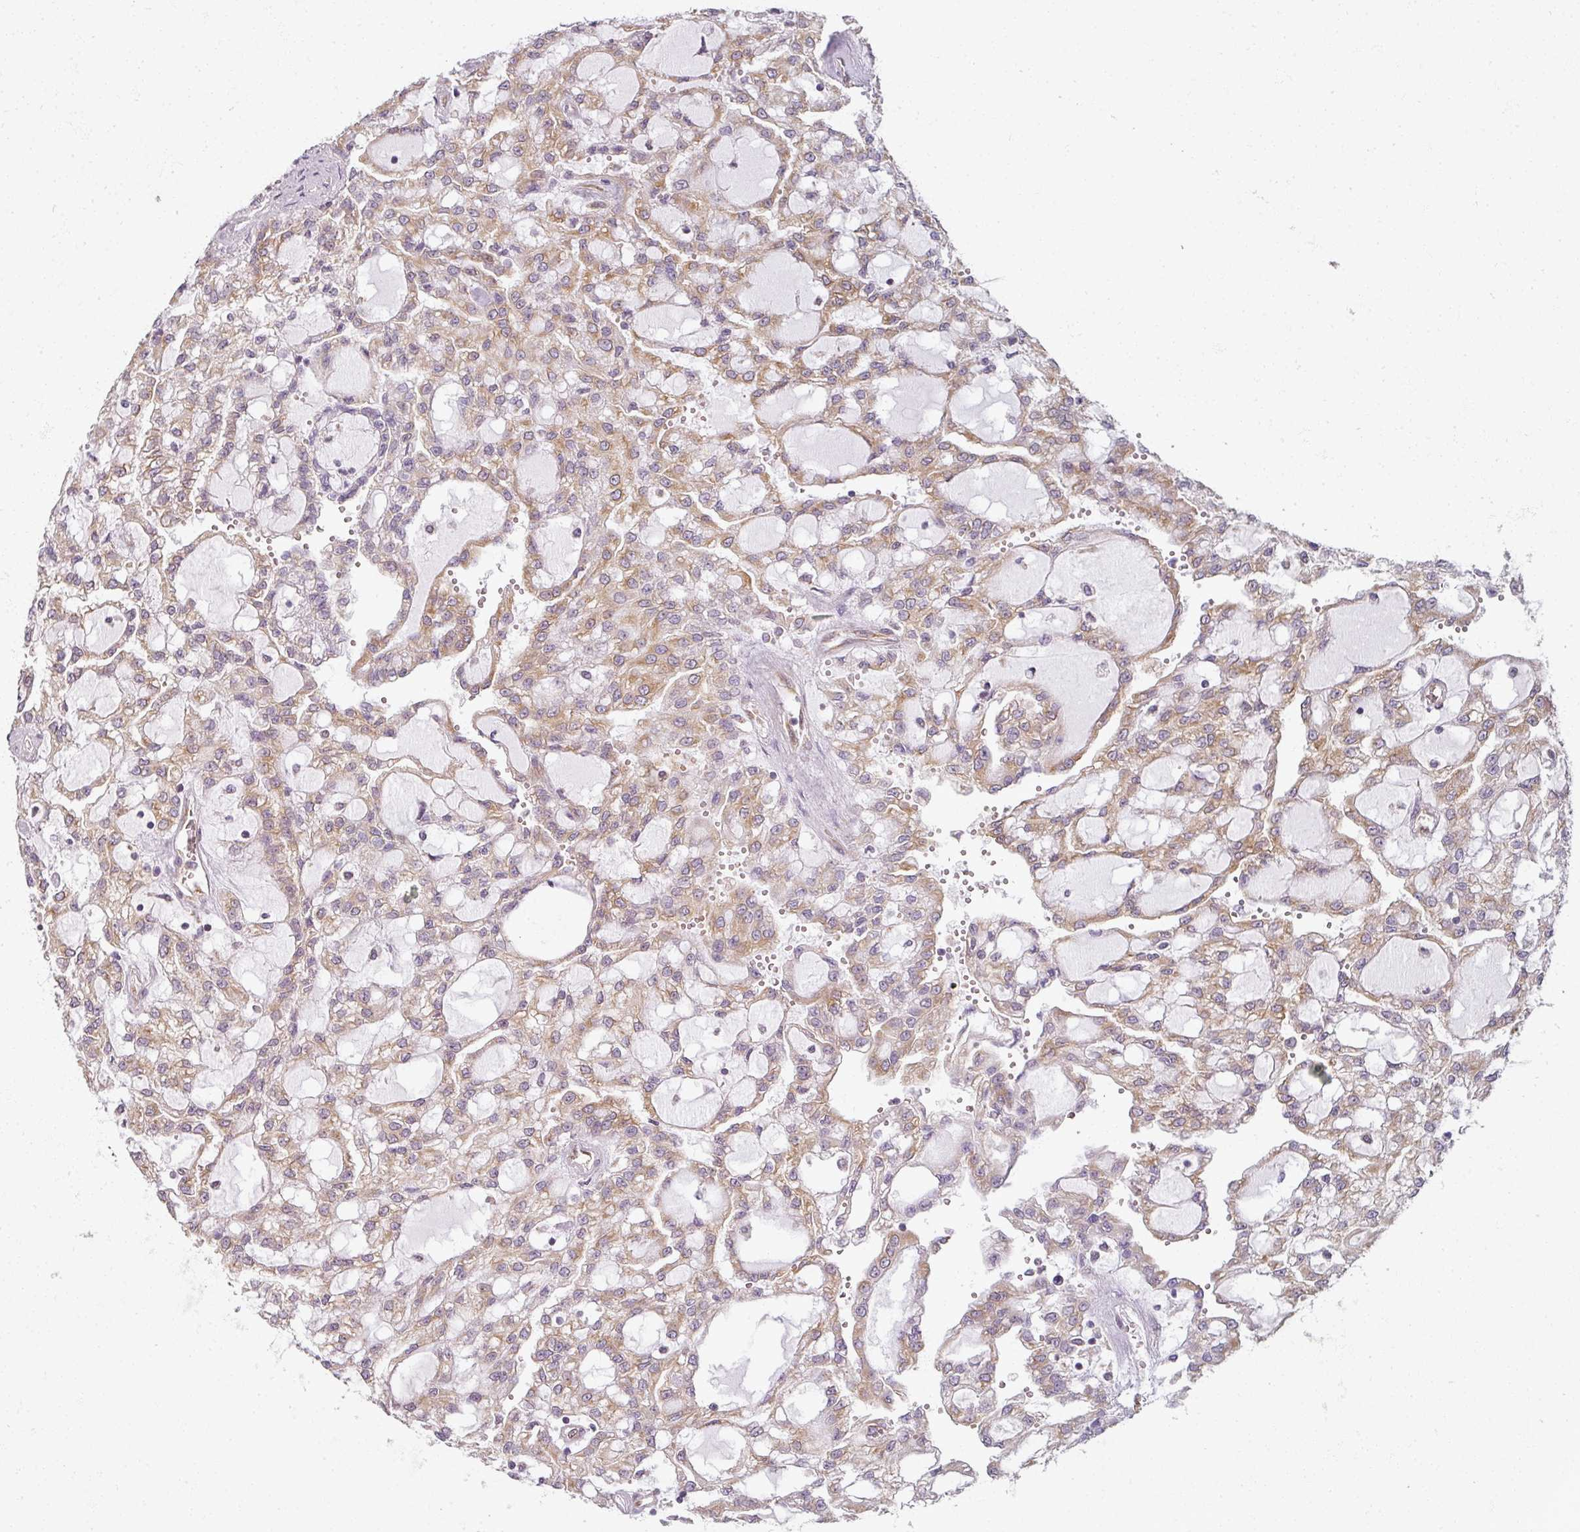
{"staining": {"intensity": "moderate", "quantity": "25%-75%", "location": "cytoplasmic/membranous"}, "tissue": "renal cancer", "cell_type": "Tumor cells", "image_type": "cancer", "snomed": [{"axis": "morphology", "description": "Adenocarcinoma, NOS"}, {"axis": "topography", "description": "Kidney"}], "caption": "Tumor cells reveal moderate cytoplasmic/membranous positivity in about 25%-75% of cells in renal cancer (adenocarcinoma).", "gene": "AGPAT4", "patient": {"sex": "male", "age": 63}}